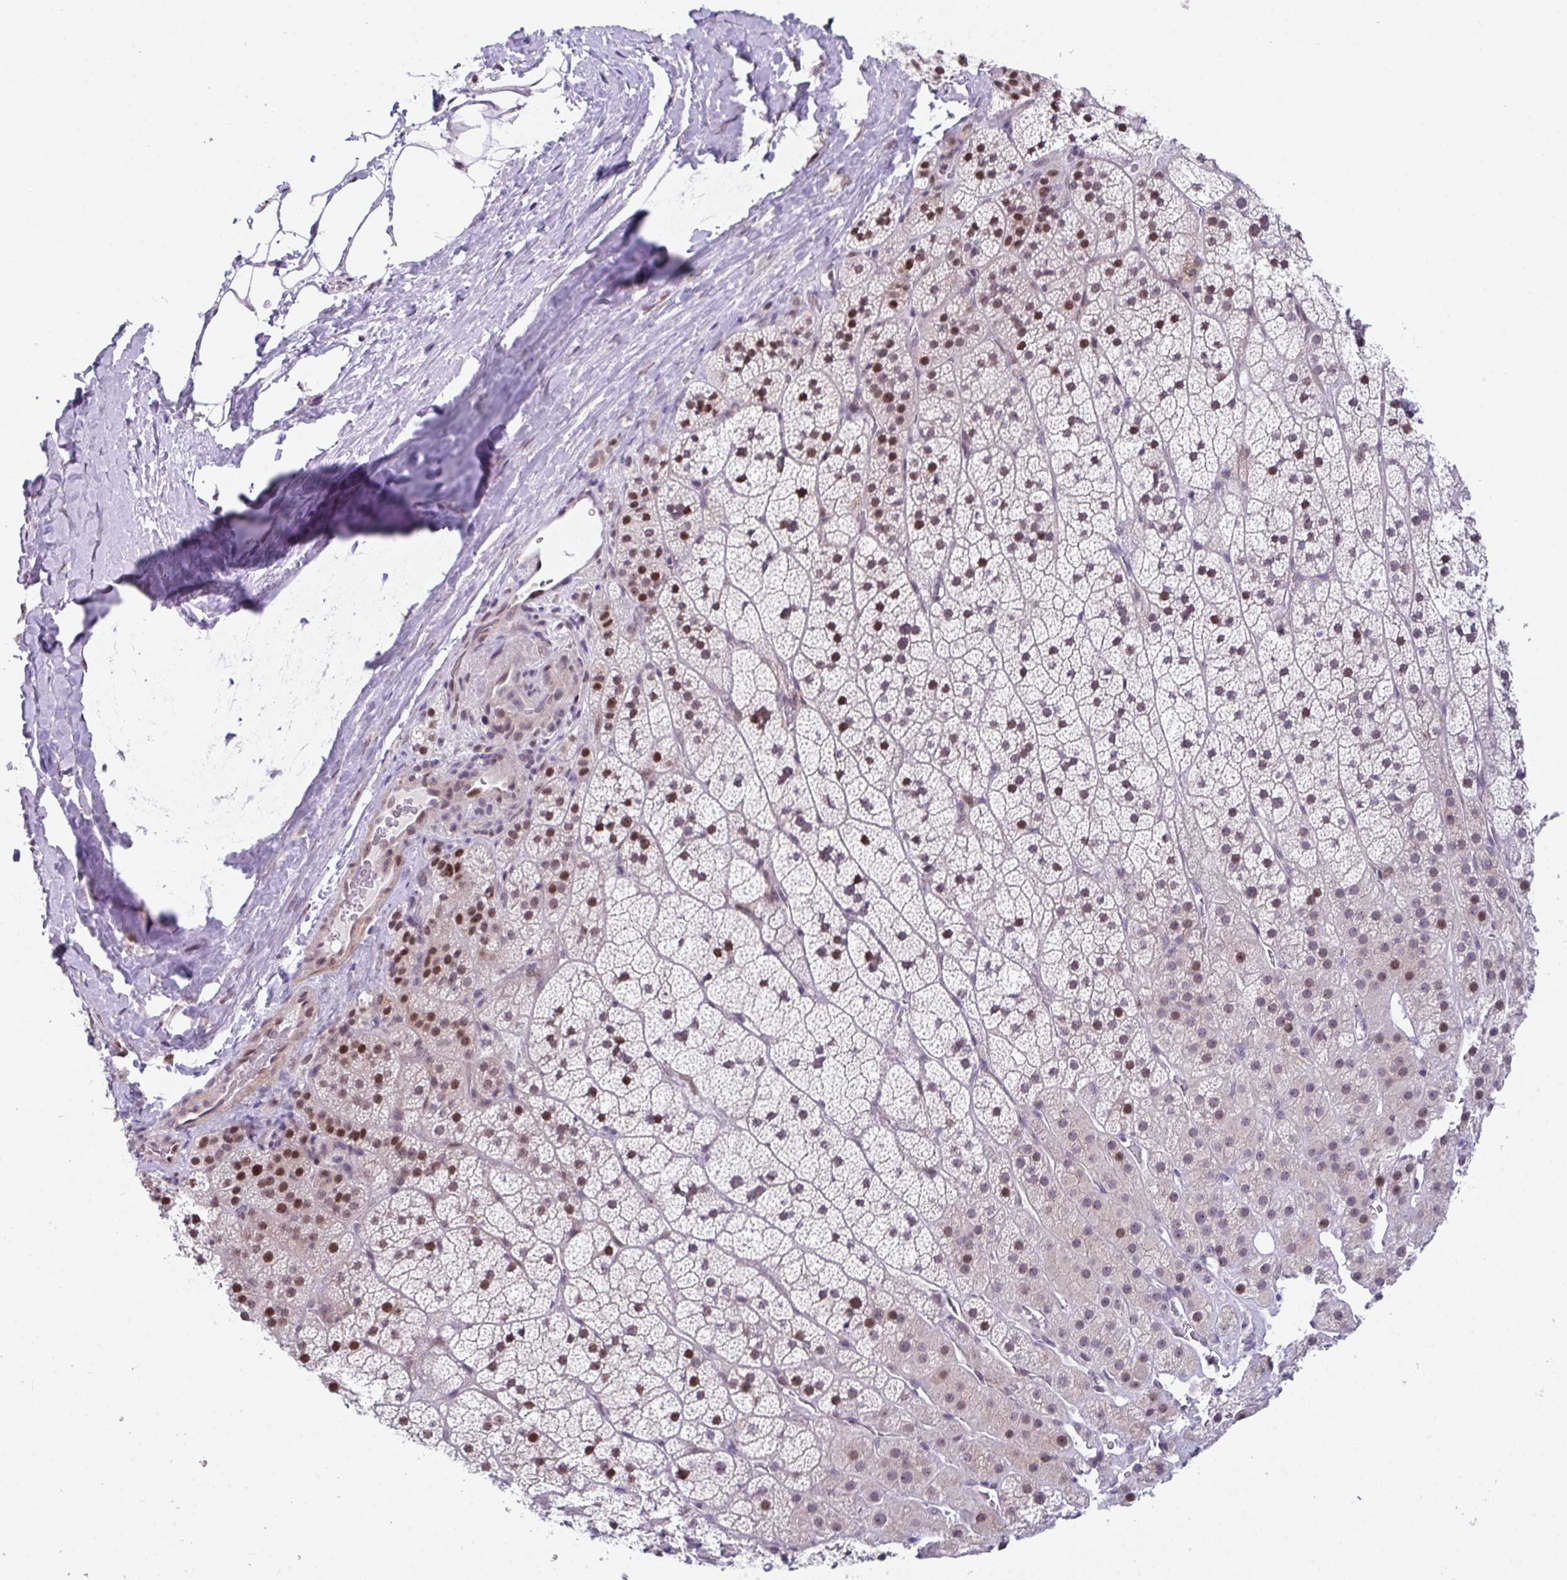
{"staining": {"intensity": "strong", "quantity": "25%-75%", "location": "nuclear"}, "tissue": "adrenal gland", "cell_type": "Glandular cells", "image_type": "normal", "snomed": [{"axis": "morphology", "description": "Normal tissue, NOS"}, {"axis": "topography", "description": "Adrenal gland"}], "caption": "A high-resolution histopathology image shows immunohistochemistry (IHC) staining of normal adrenal gland, which displays strong nuclear positivity in about 25%-75% of glandular cells. The protein of interest is stained brown, and the nuclei are stained in blue (DAB (3,3'-diaminobenzidine) IHC with brightfield microscopy, high magnification).", "gene": "RBM18", "patient": {"sex": "male", "age": 57}}